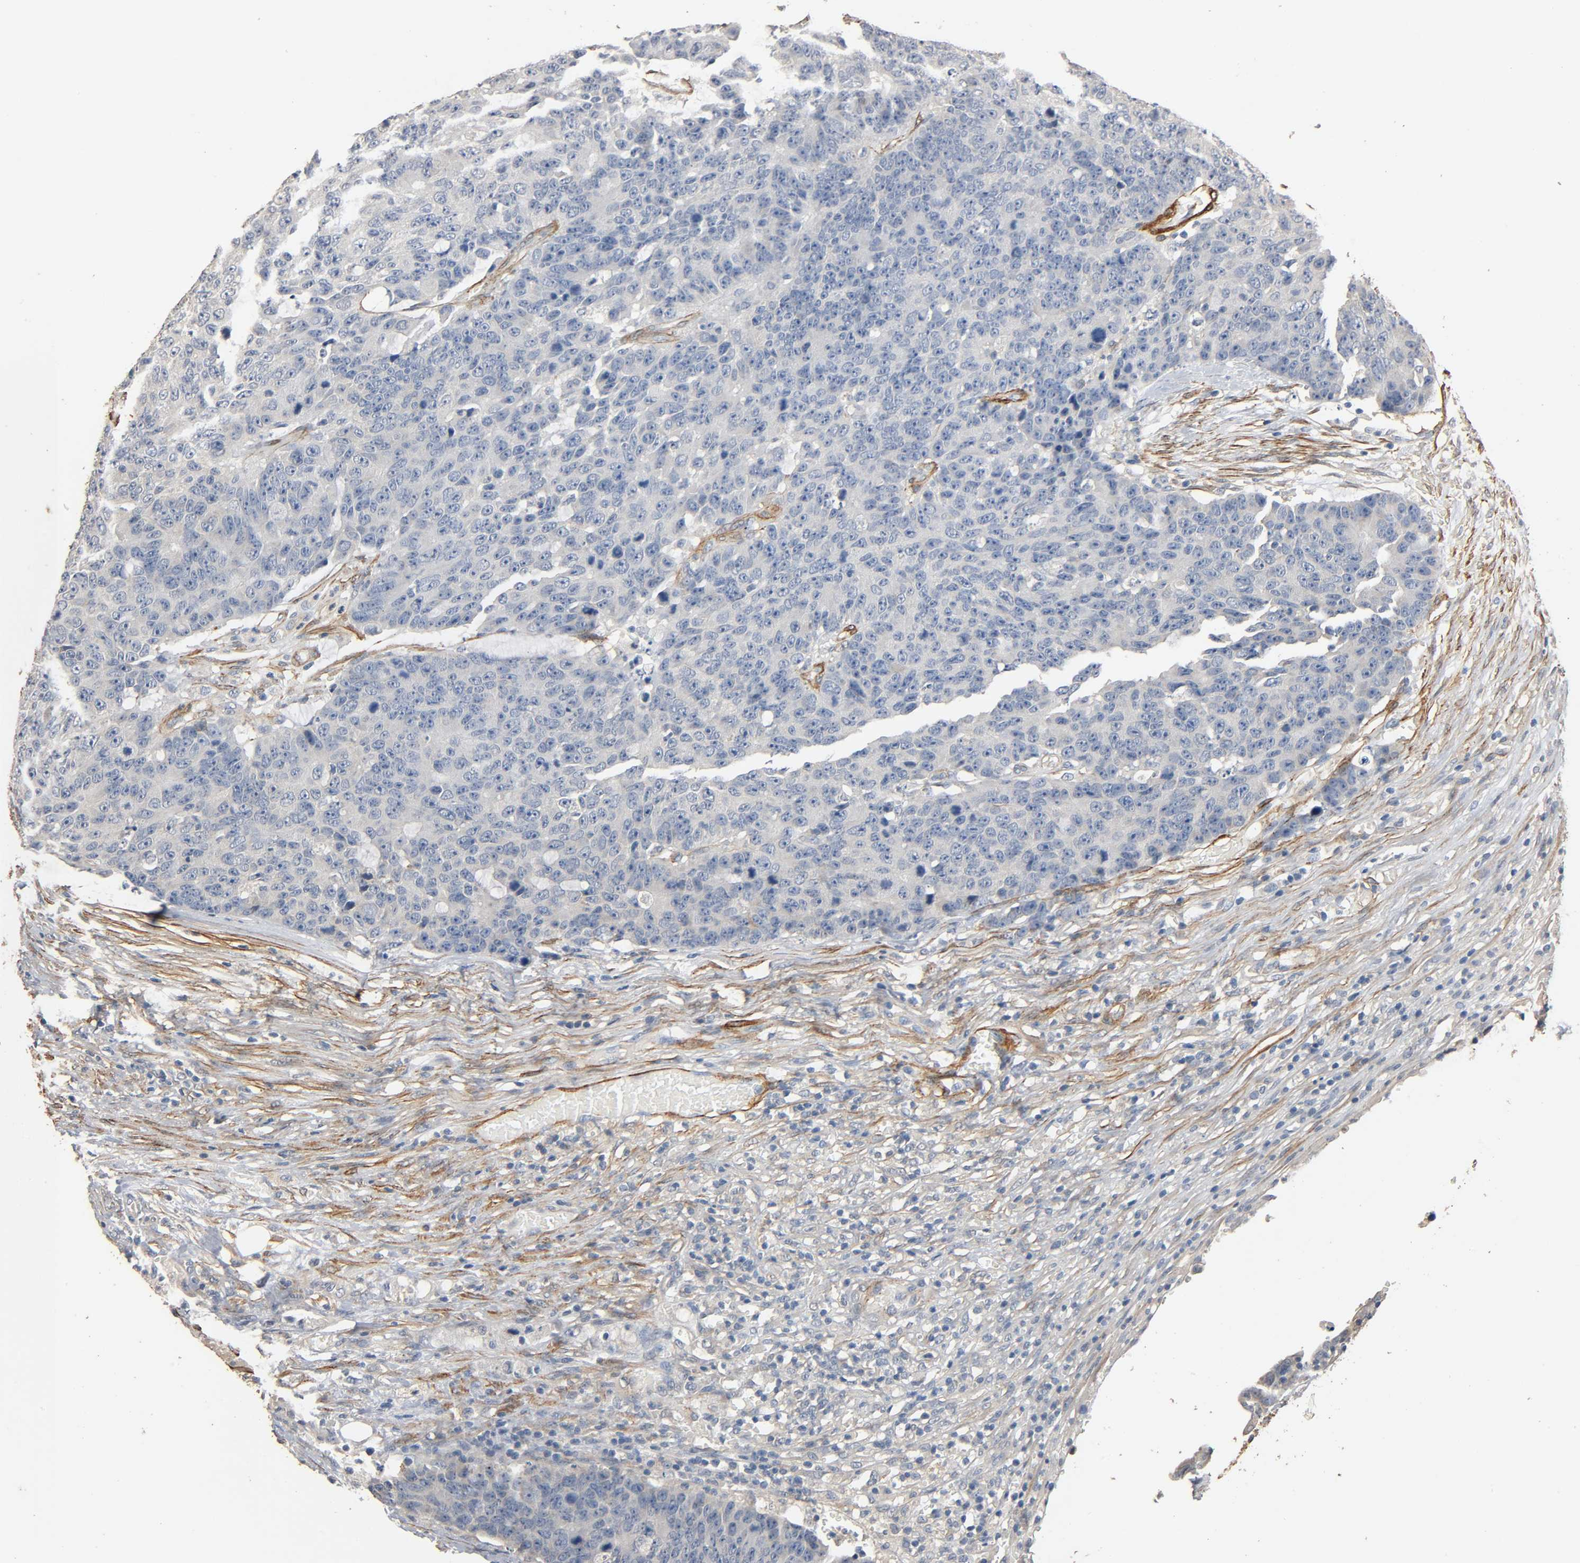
{"staining": {"intensity": "negative", "quantity": "none", "location": "none"}, "tissue": "colorectal cancer", "cell_type": "Tumor cells", "image_type": "cancer", "snomed": [{"axis": "morphology", "description": "Adenocarcinoma, NOS"}, {"axis": "topography", "description": "Colon"}], "caption": "Adenocarcinoma (colorectal) was stained to show a protein in brown. There is no significant positivity in tumor cells.", "gene": "GSTA3", "patient": {"sex": "female", "age": 86}}